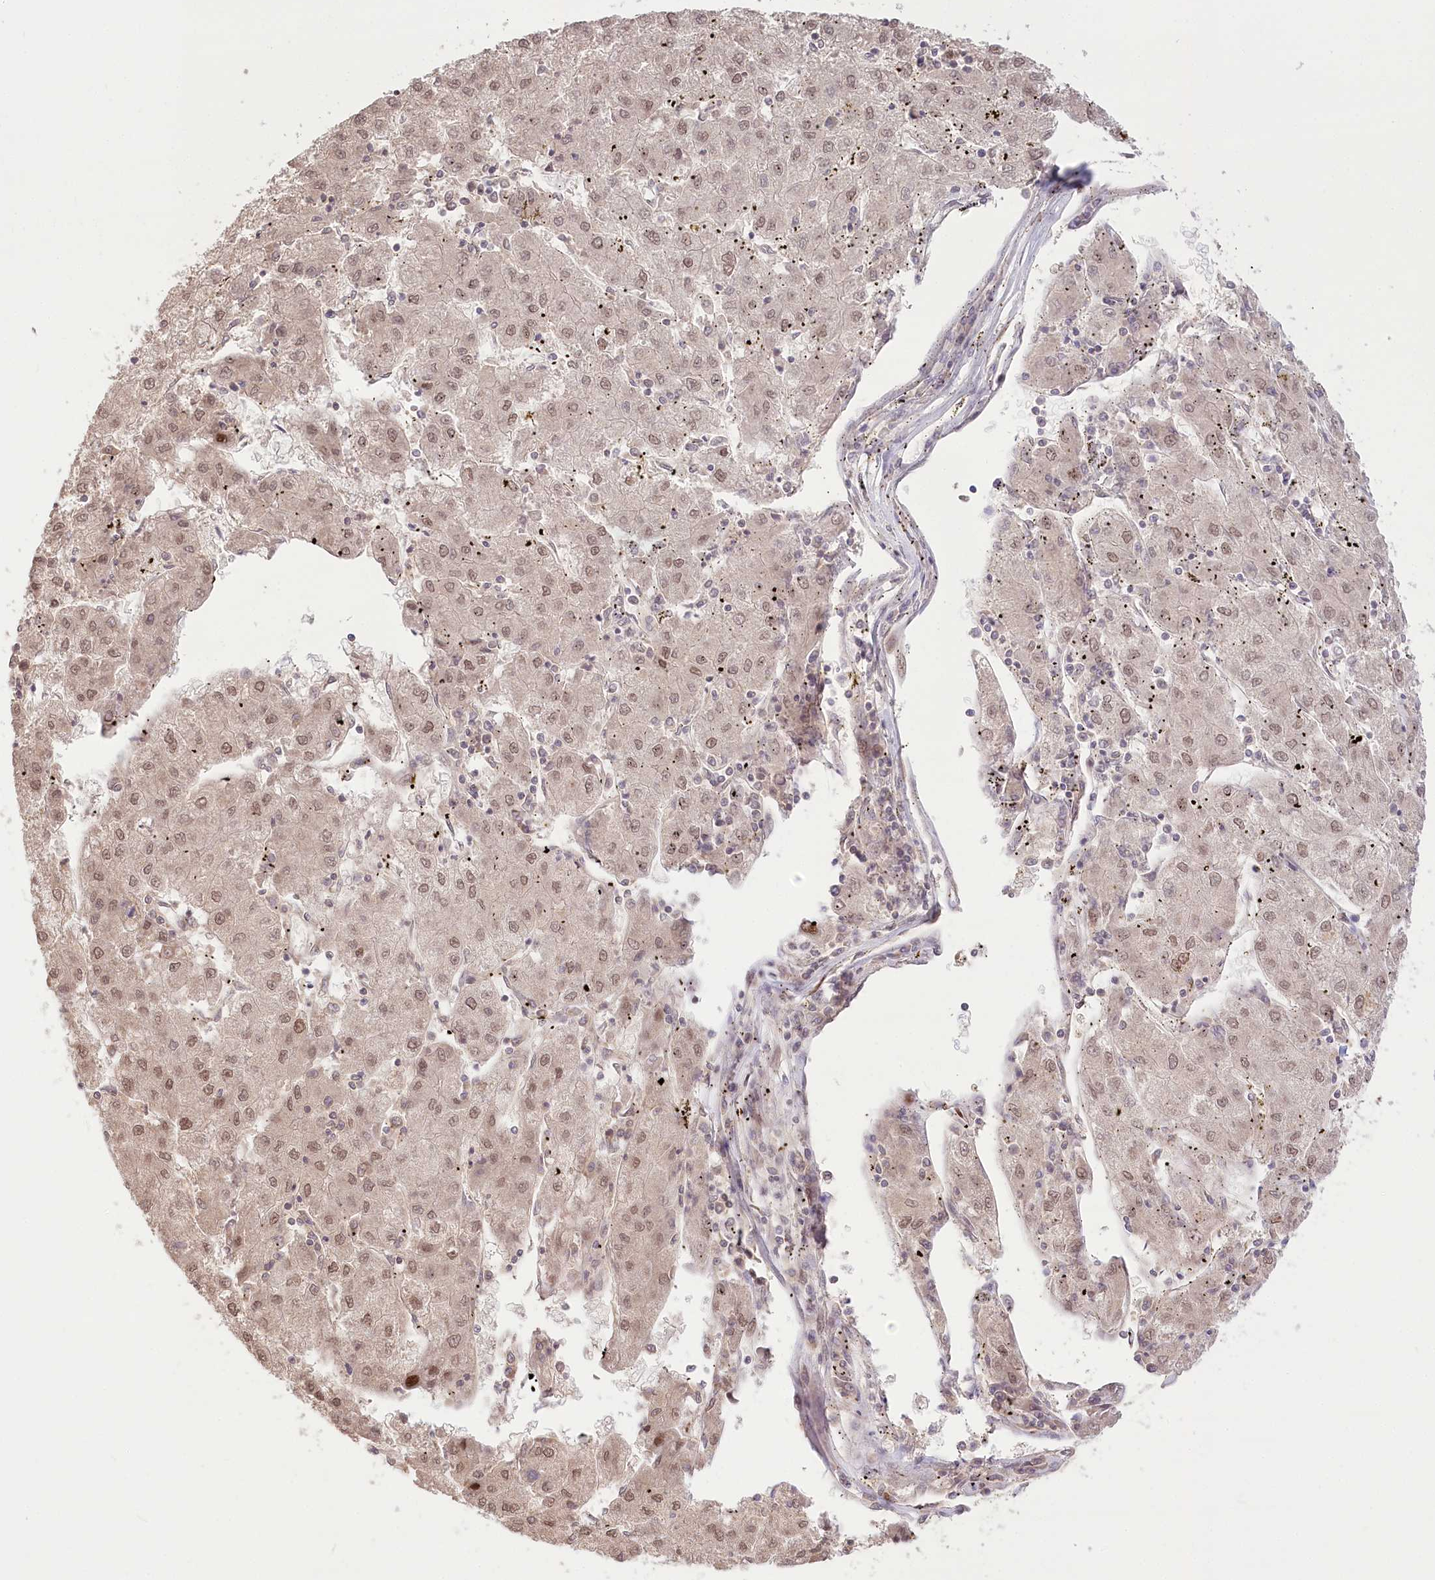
{"staining": {"intensity": "moderate", "quantity": ">75%", "location": "nuclear"}, "tissue": "liver cancer", "cell_type": "Tumor cells", "image_type": "cancer", "snomed": [{"axis": "morphology", "description": "Carcinoma, Hepatocellular, NOS"}, {"axis": "topography", "description": "Liver"}], "caption": "Immunohistochemistry (DAB (3,3'-diaminobenzidine)) staining of liver hepatocellular carcinoma reveals moderate nuclear protein staining in about >75% of tumor cells.", "gene": "PYURF", "patient": {"sex": "male", "age": 72}}